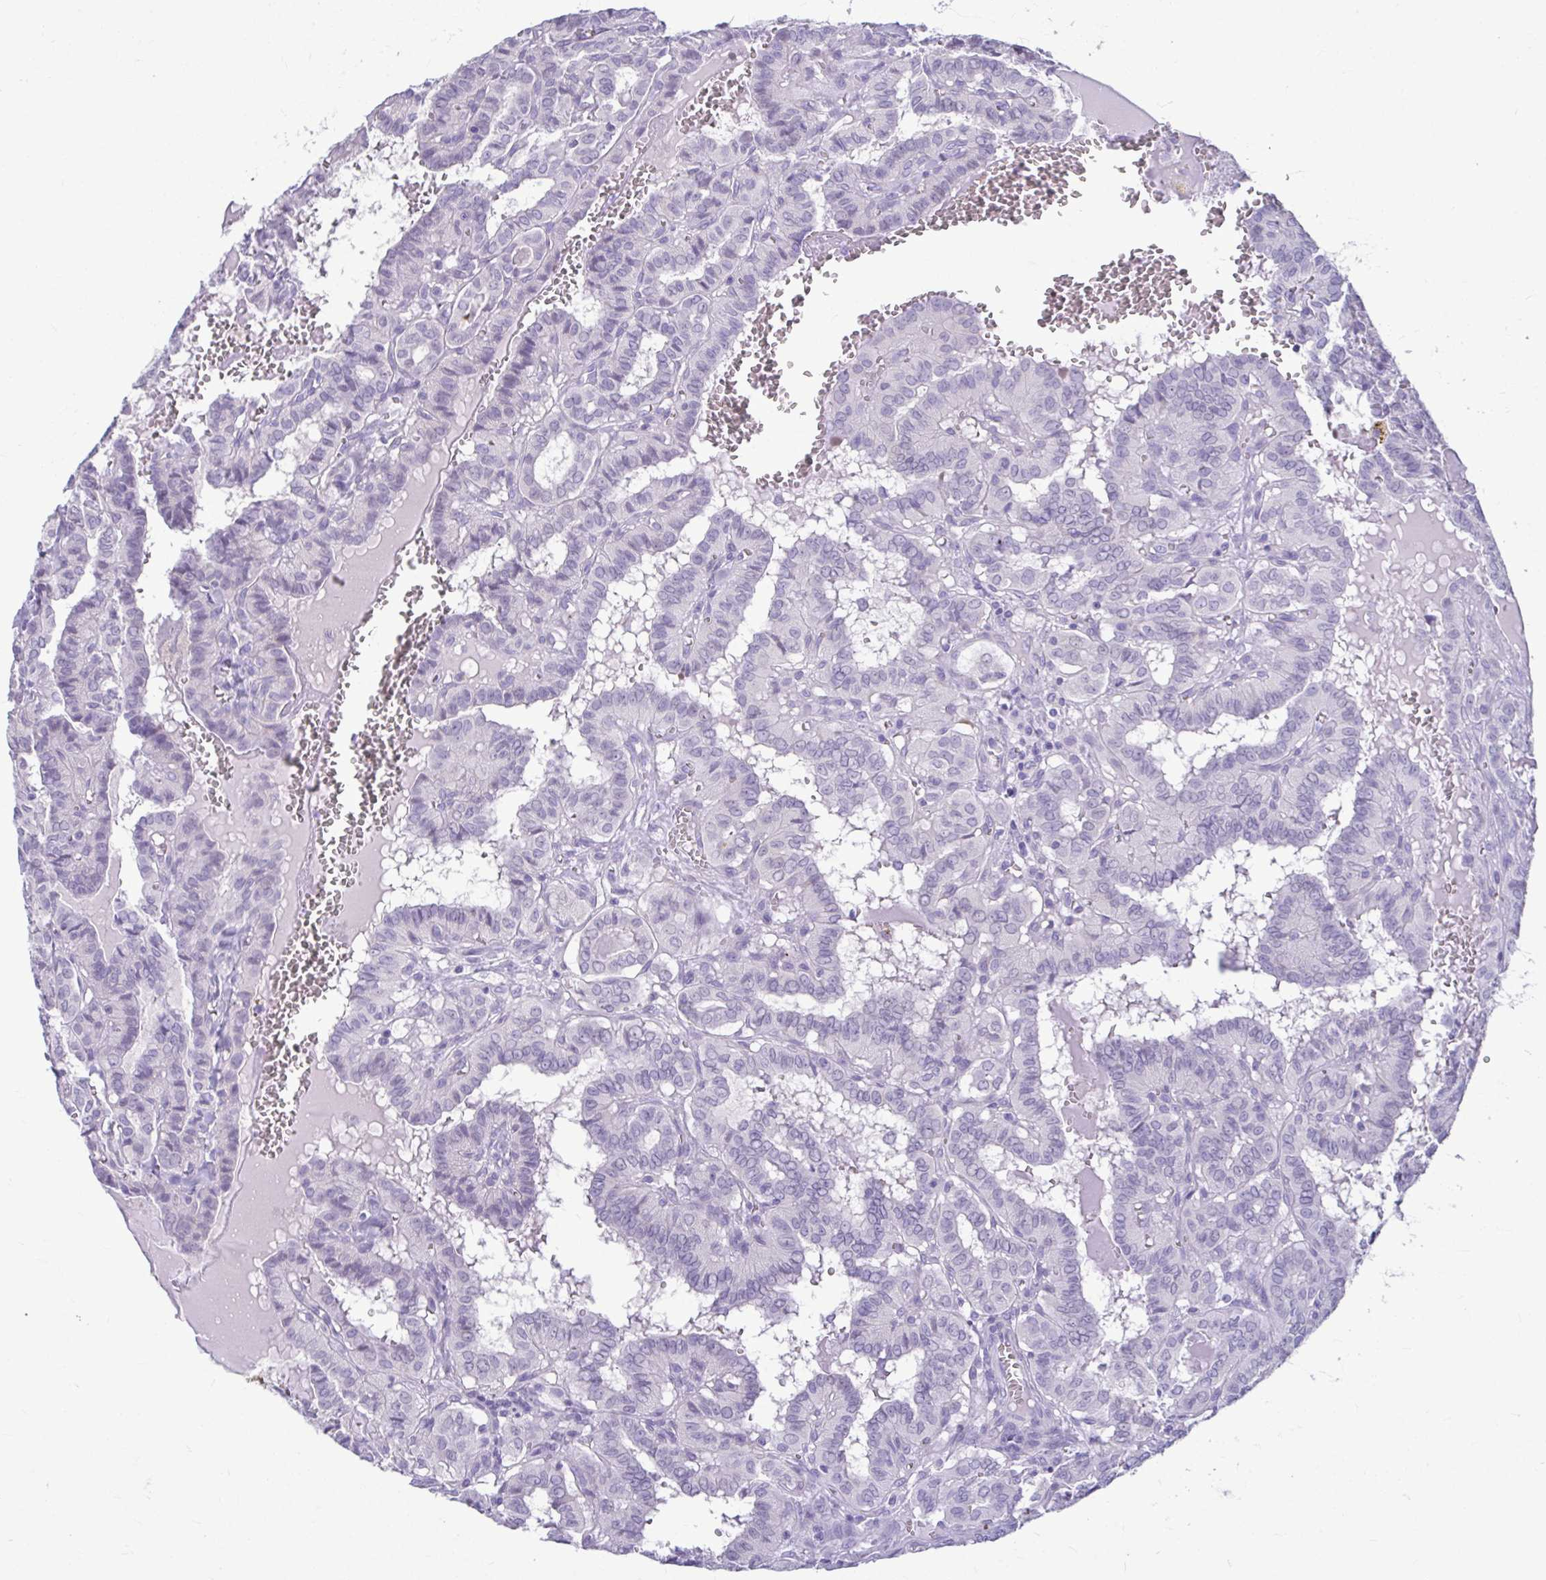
{"staining": {"intensity": "negative", "quantity": "none", "location": "none"}, "tissue": "thyroid cancer", "cell_type": "Tumor cells", "image_type": "cancer", "snomed": [{"axis": "morphology", "description": "Papillary adenocarcinoma, NOS"}, {"axis": "topography", "description": "Thyroid gland"}], "caption": "DAB immunohistochemical staining of human thyroid papillary adenocarcinoma reveals no significant staining in tumor cells. The staining was performed using DAB to visualize the protein expression in brown, while the nuclei were stained in blue with hematoxylin (Magnification: 20x).", "gene": "SERPINI1", "patient": {"sex": "female", "age": 21}}